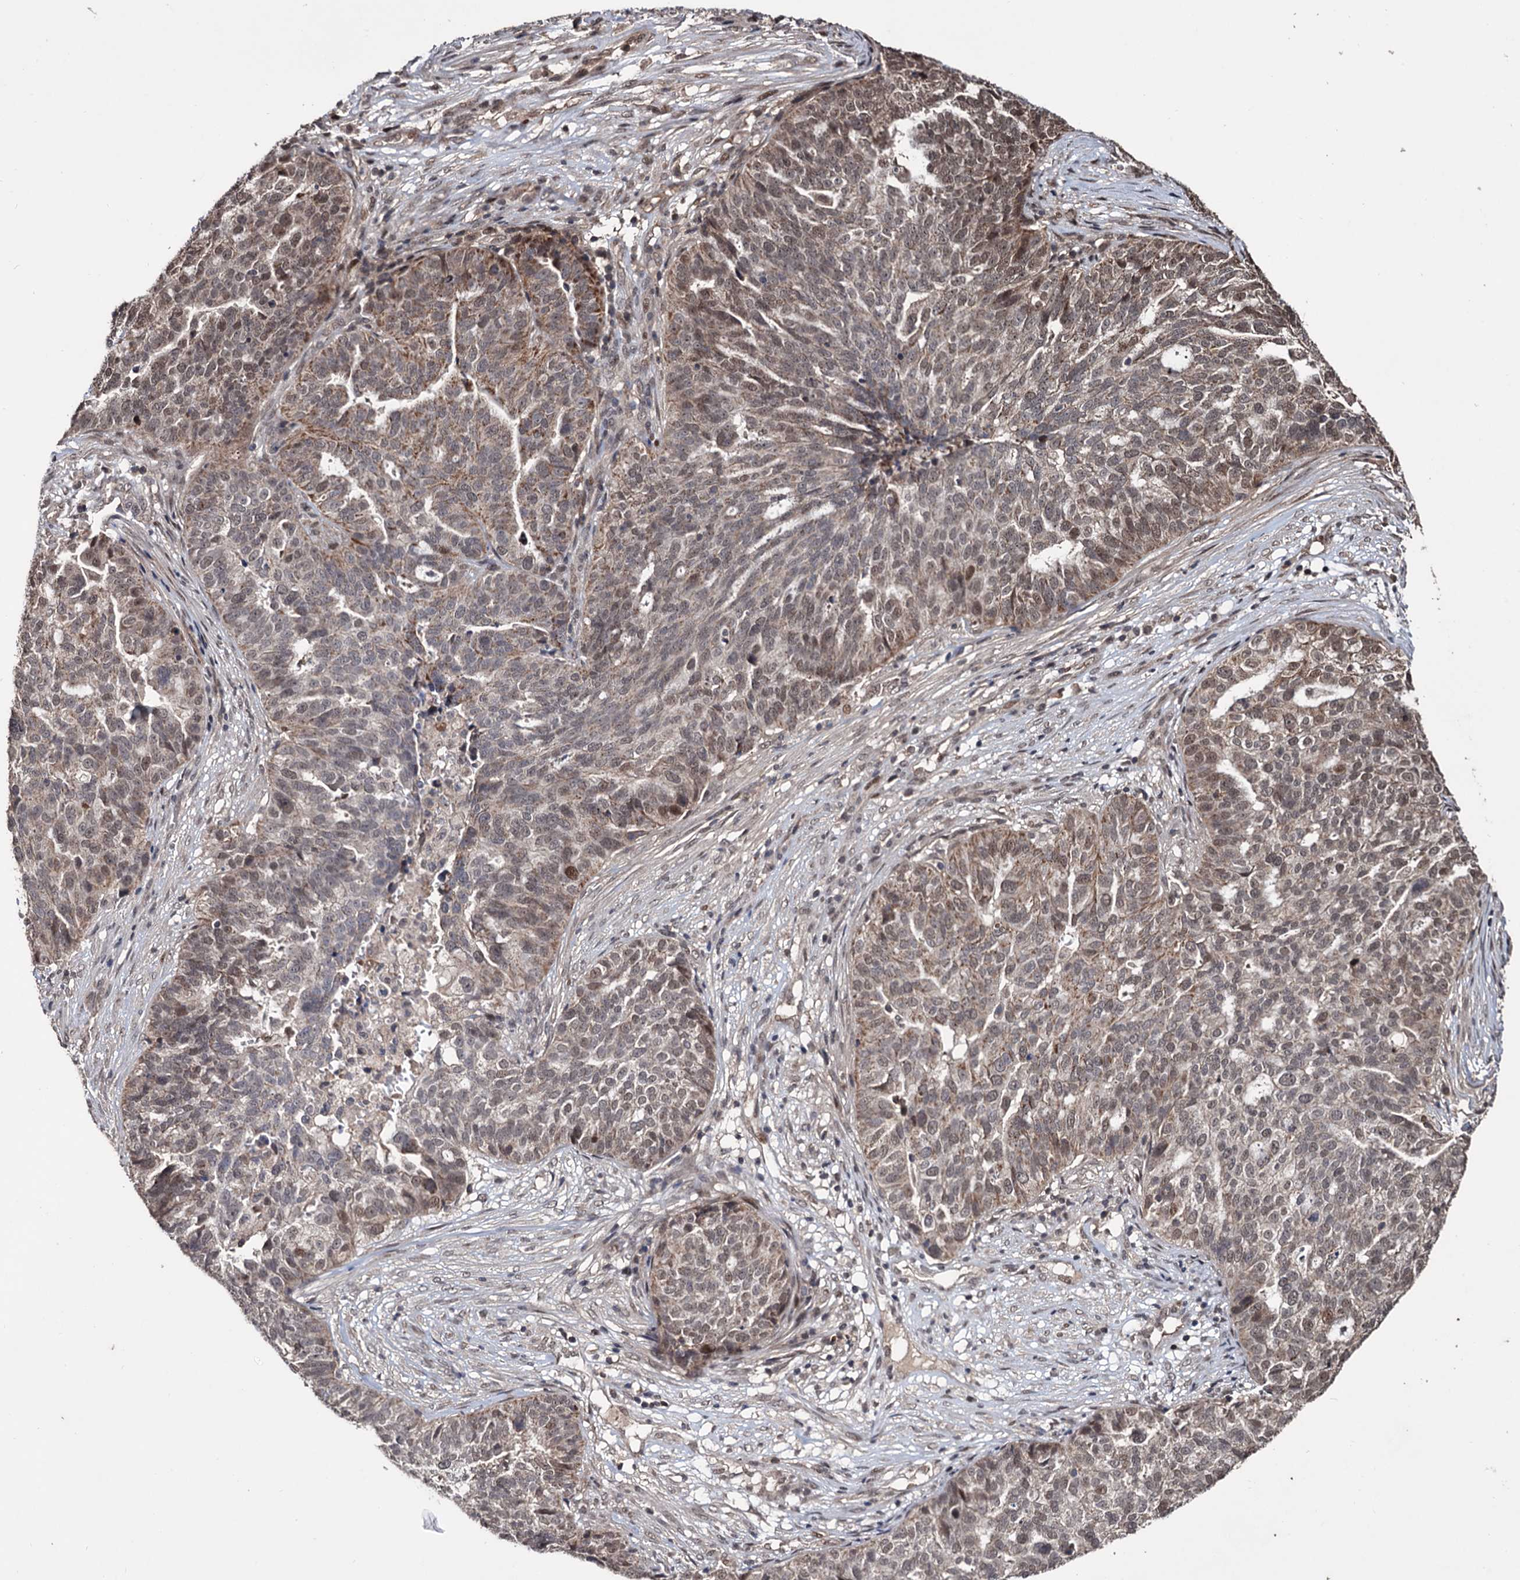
{"staining": {"intensity": "moderate", "quantity": "<25%", "location": "cytoplasmic/membranous,nuclear"}, "tissue": "ovarian cancer", "cell_type": "Tumor cells", "image_type": "cancer", "snomed": [{"axis": "morphology", "description": "Cystadenocarcinoma, serous, NOS"}, {"axis": "topography", "description": "Ovary"}], "caption": "Ovarian cancer tissue exhibits moderate cytoplasmic/membranous and nuclear positivity in approximately <25% of tumor cells", "gene": "KLF5", "patient": {"sex": "female", "age": 59}}